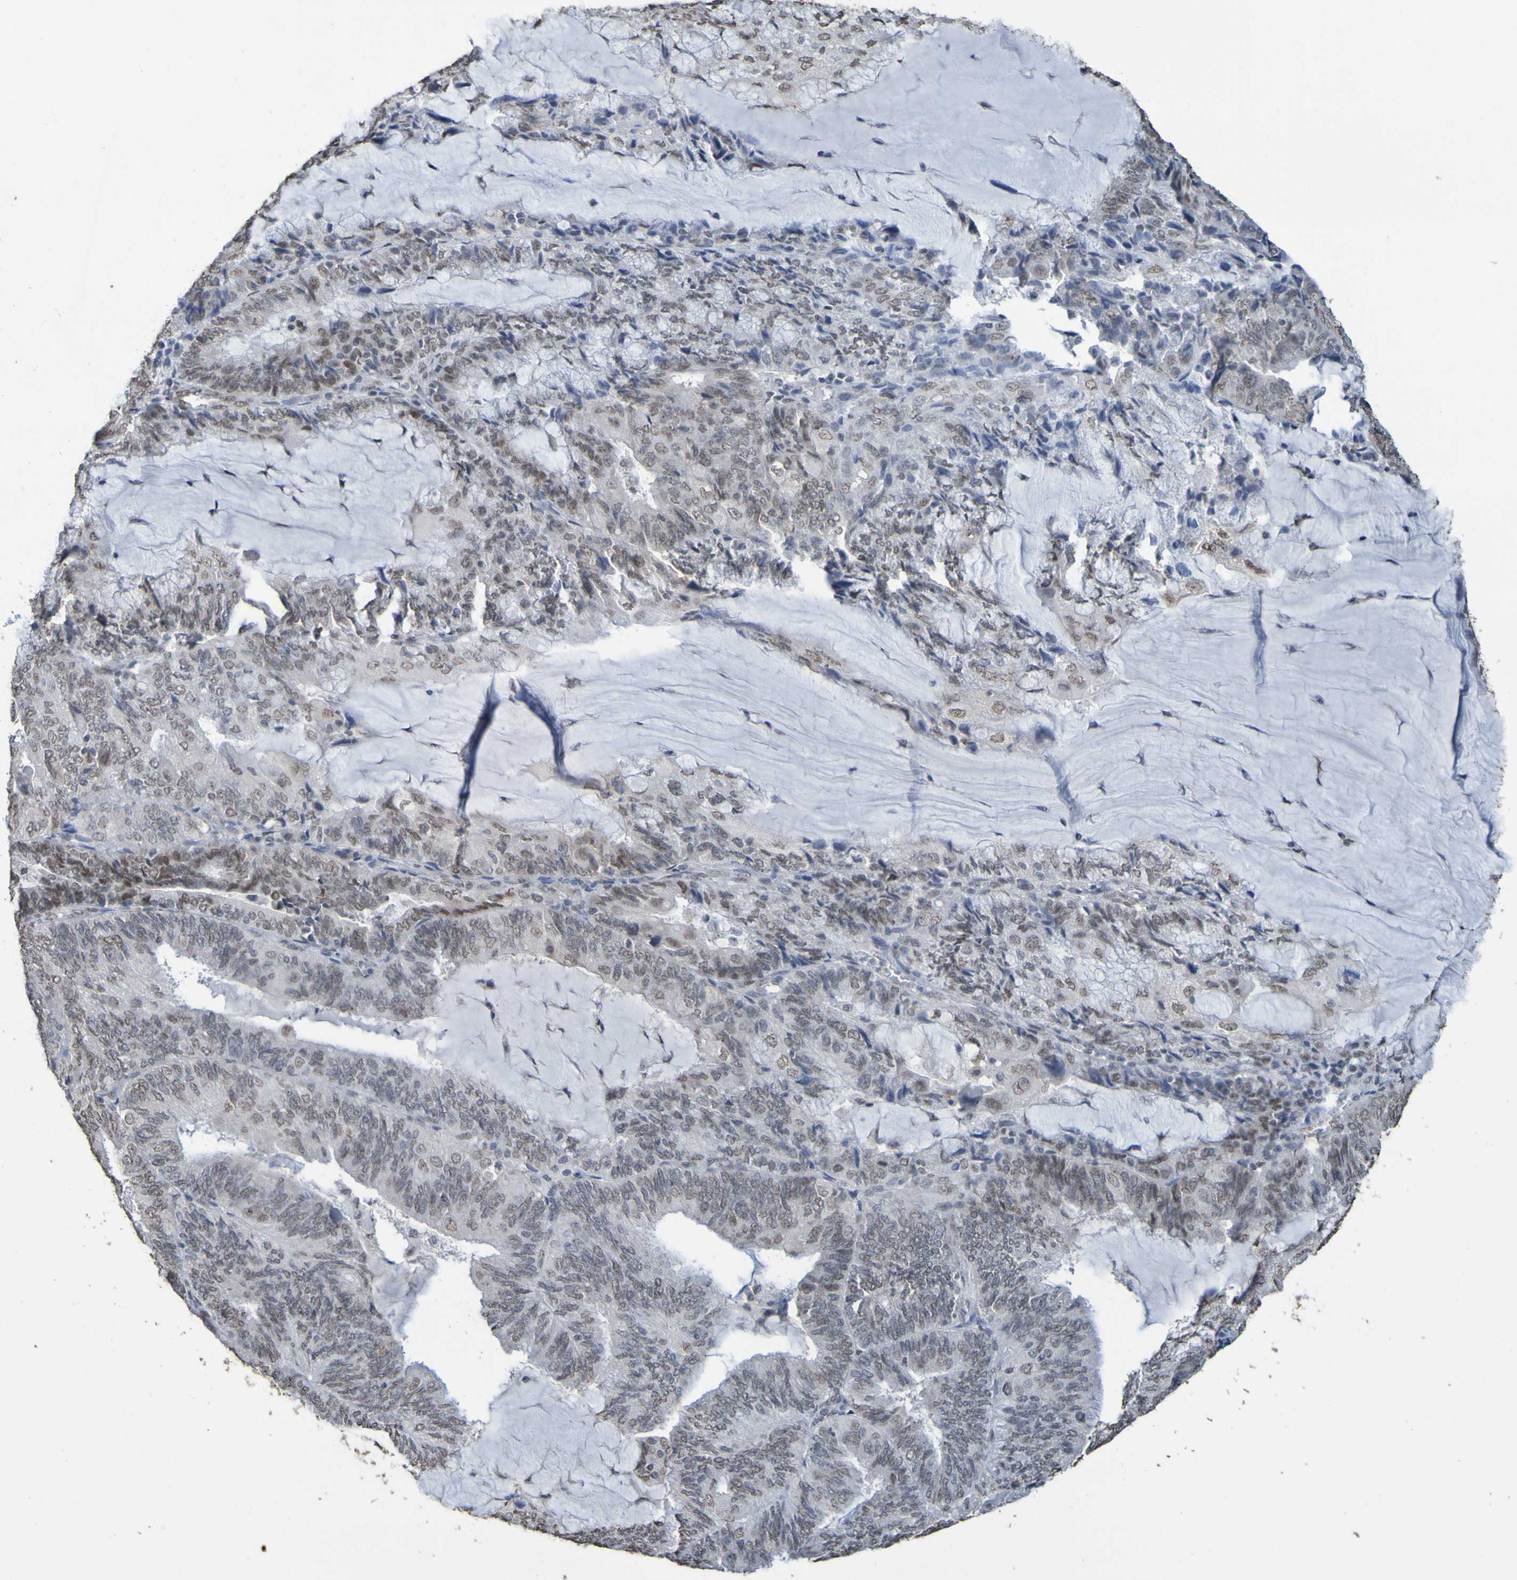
{"staining": {"intensity": "weak", "quantity": "25%-75%", "location": "nuclear"}, "tissue": "endometrial cancer", "cell_type": "Tumor cells", "image_type": "cancer", "snomed": [{"axis": "morphology", "description": "Adenocarcinoma, NOS"}, {"axis": "topography", "description": "Endometrium"}], "caption": "A micrograph showing weak nuclear positivity in about 25%-75% of tumor cells in endometrial cancer, as visualized by brown immunohistochemical staining.", "gene": "ALKBH2", "patient": {"sex": "female", "age": 81}}